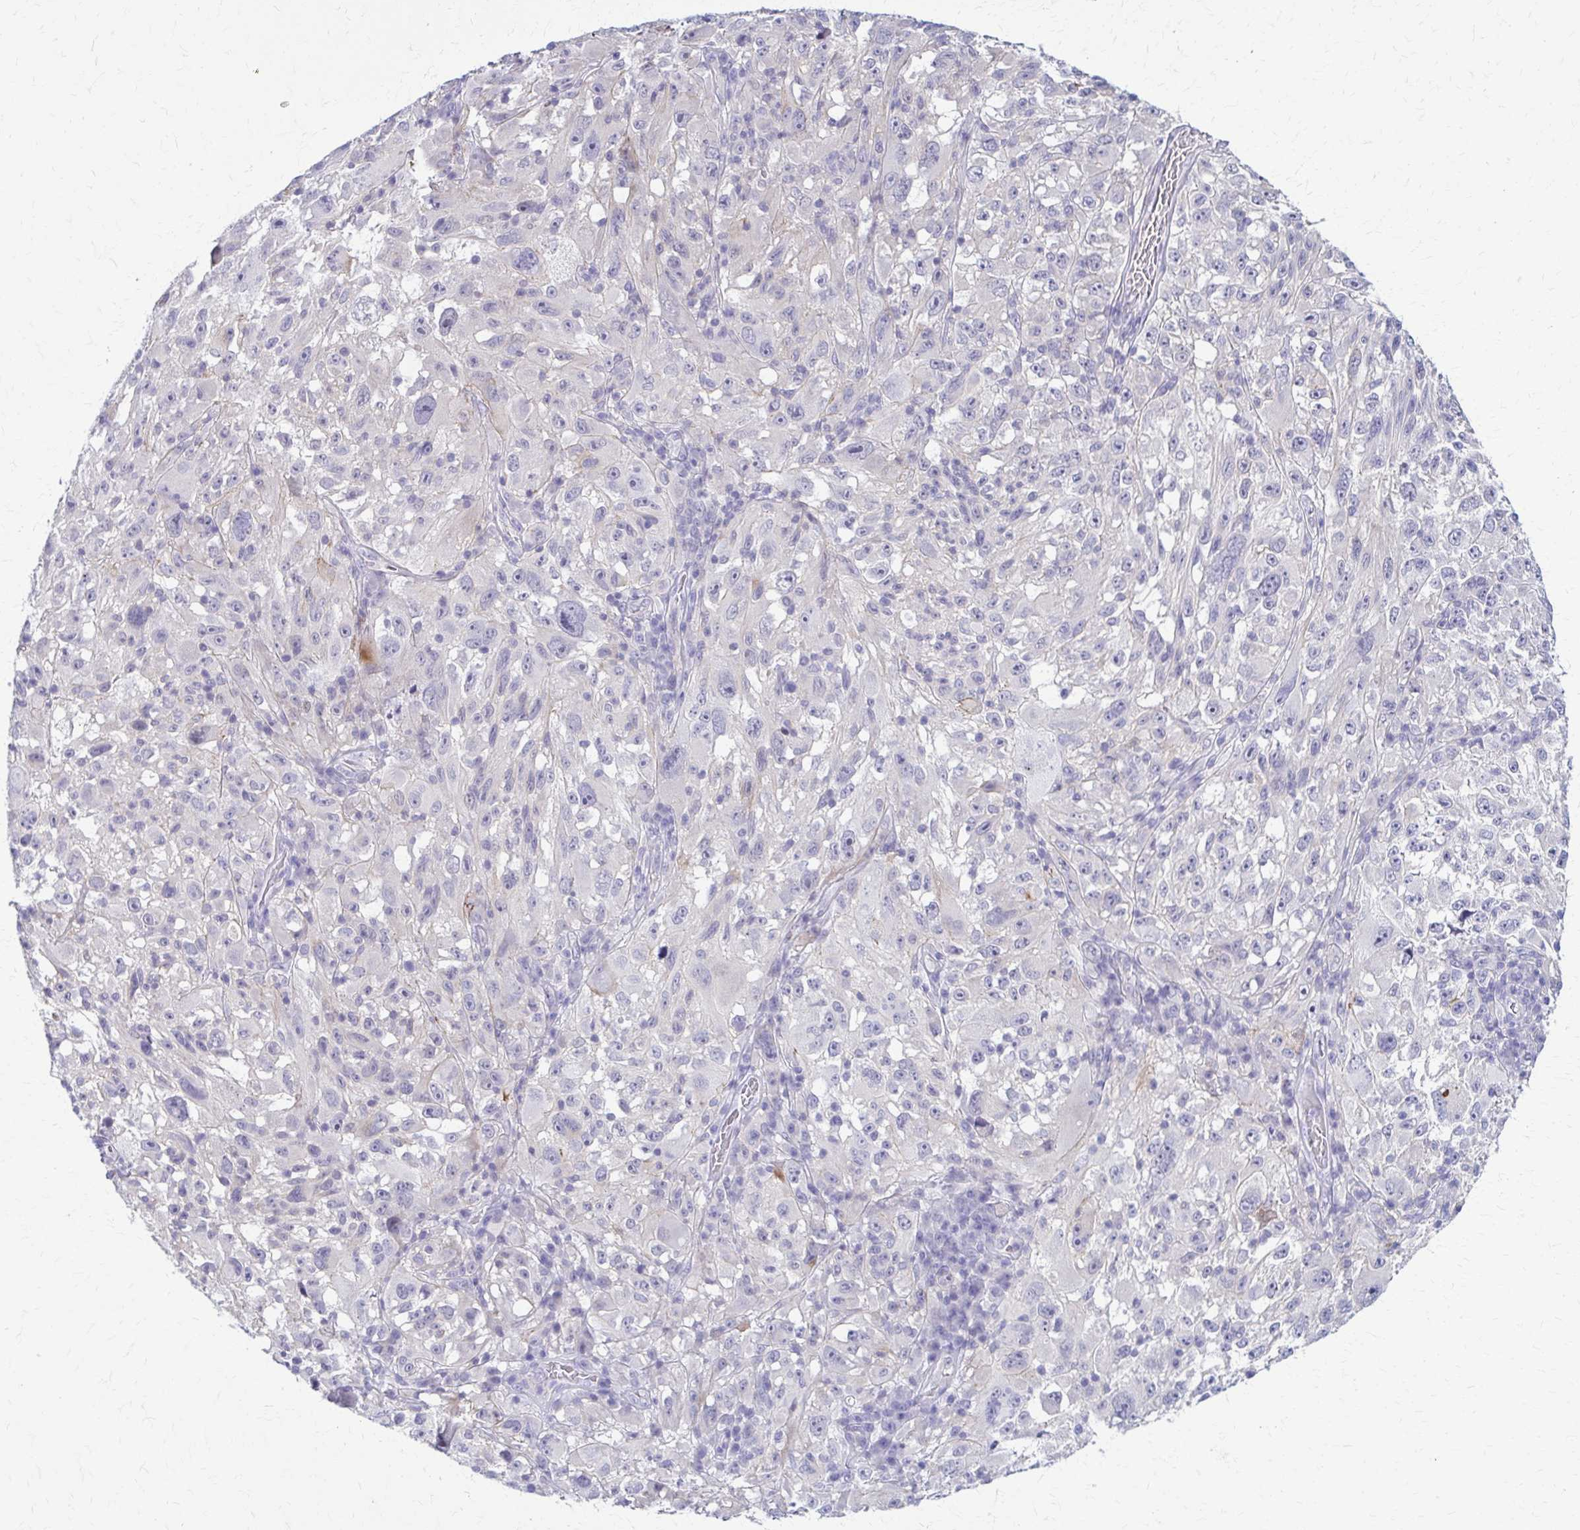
{"staining": {"intensity": "negative", "quantity": "none", "location": "none"}, "tissue": "melanoma", "cell_type": "Tumor cells", "image_type": "cancer", "snomed": [{"axis": "morphology", "description": "Malignant melanoma, NOS"}, {"axis": "topography", "description": "Skin"}], "caption": "An image of human melanoma is negative for staining in tumor cells.", "gene": "RHOBTB2", "patient": {"sex": "female", "age": 71}}